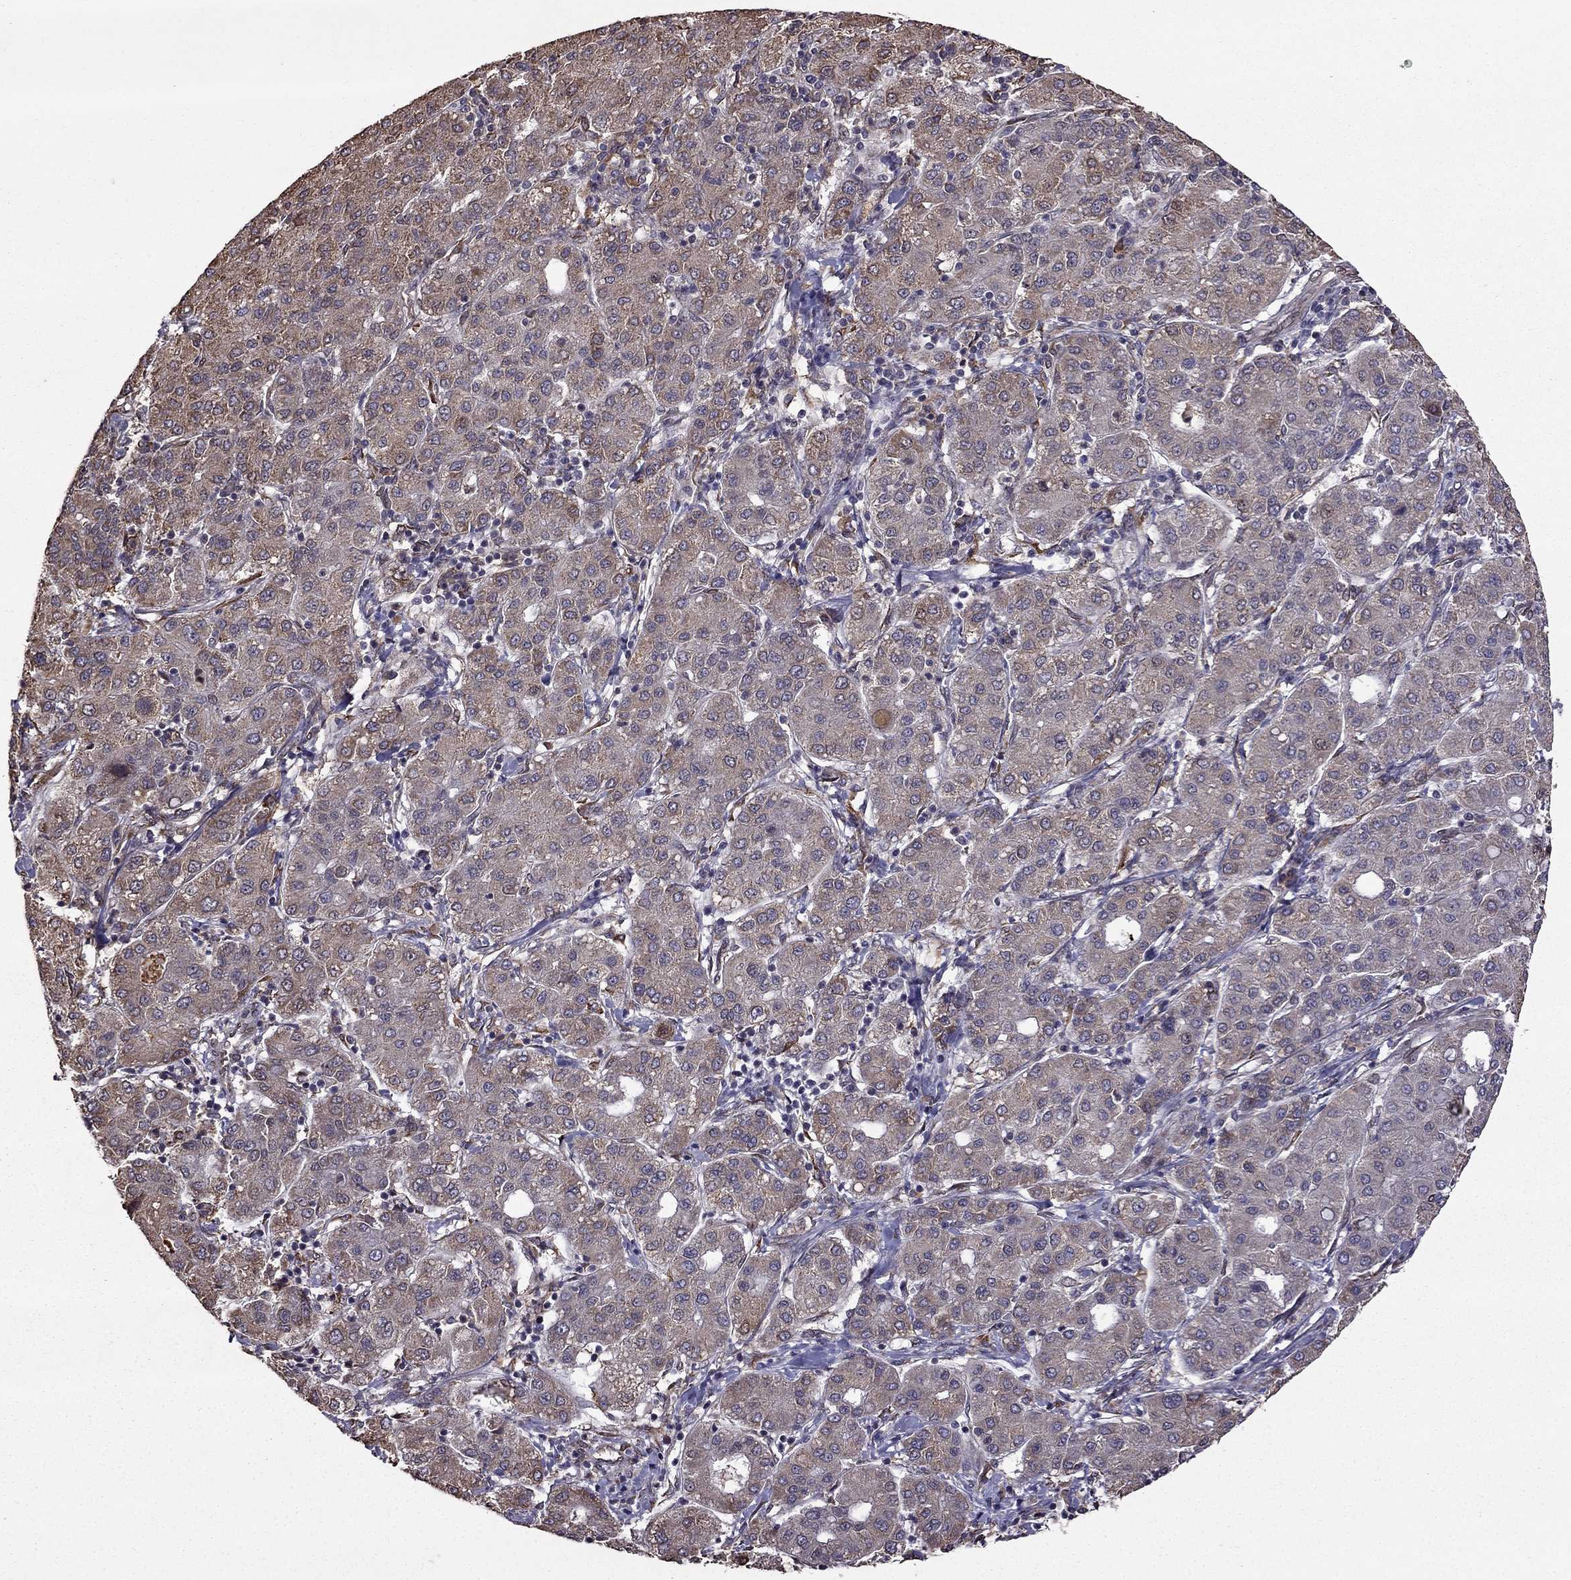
{"staining": {"intensity": "moderate", "quantity": ">75%", "location": "cytoplasmic/membranous"}, "tissue": "liver cancer", "cell_type": "Tumor cells", "image_type": "cancer", "snomed": [{"axis": "morphology", "description": "Carcinoma, Hepatocellular, NOS"}, {"axis": "topography", "description": "Liver"}], "caption": "Hepatocellular carcinoma (liver) stained with DAB (3,3'-diaminobenzidine) IHC exhibits medium levels of moderate cytoplasmic/membranous staining in approximately >75% of tumor cells. The staining was performed using DAB to visualize the protein expression in brown, while the nuclei were stained in blue with hematoxylin (Magnification: 20x).", "gene": "IKBIP", "patient": {"sex": "male", "age": 65}}